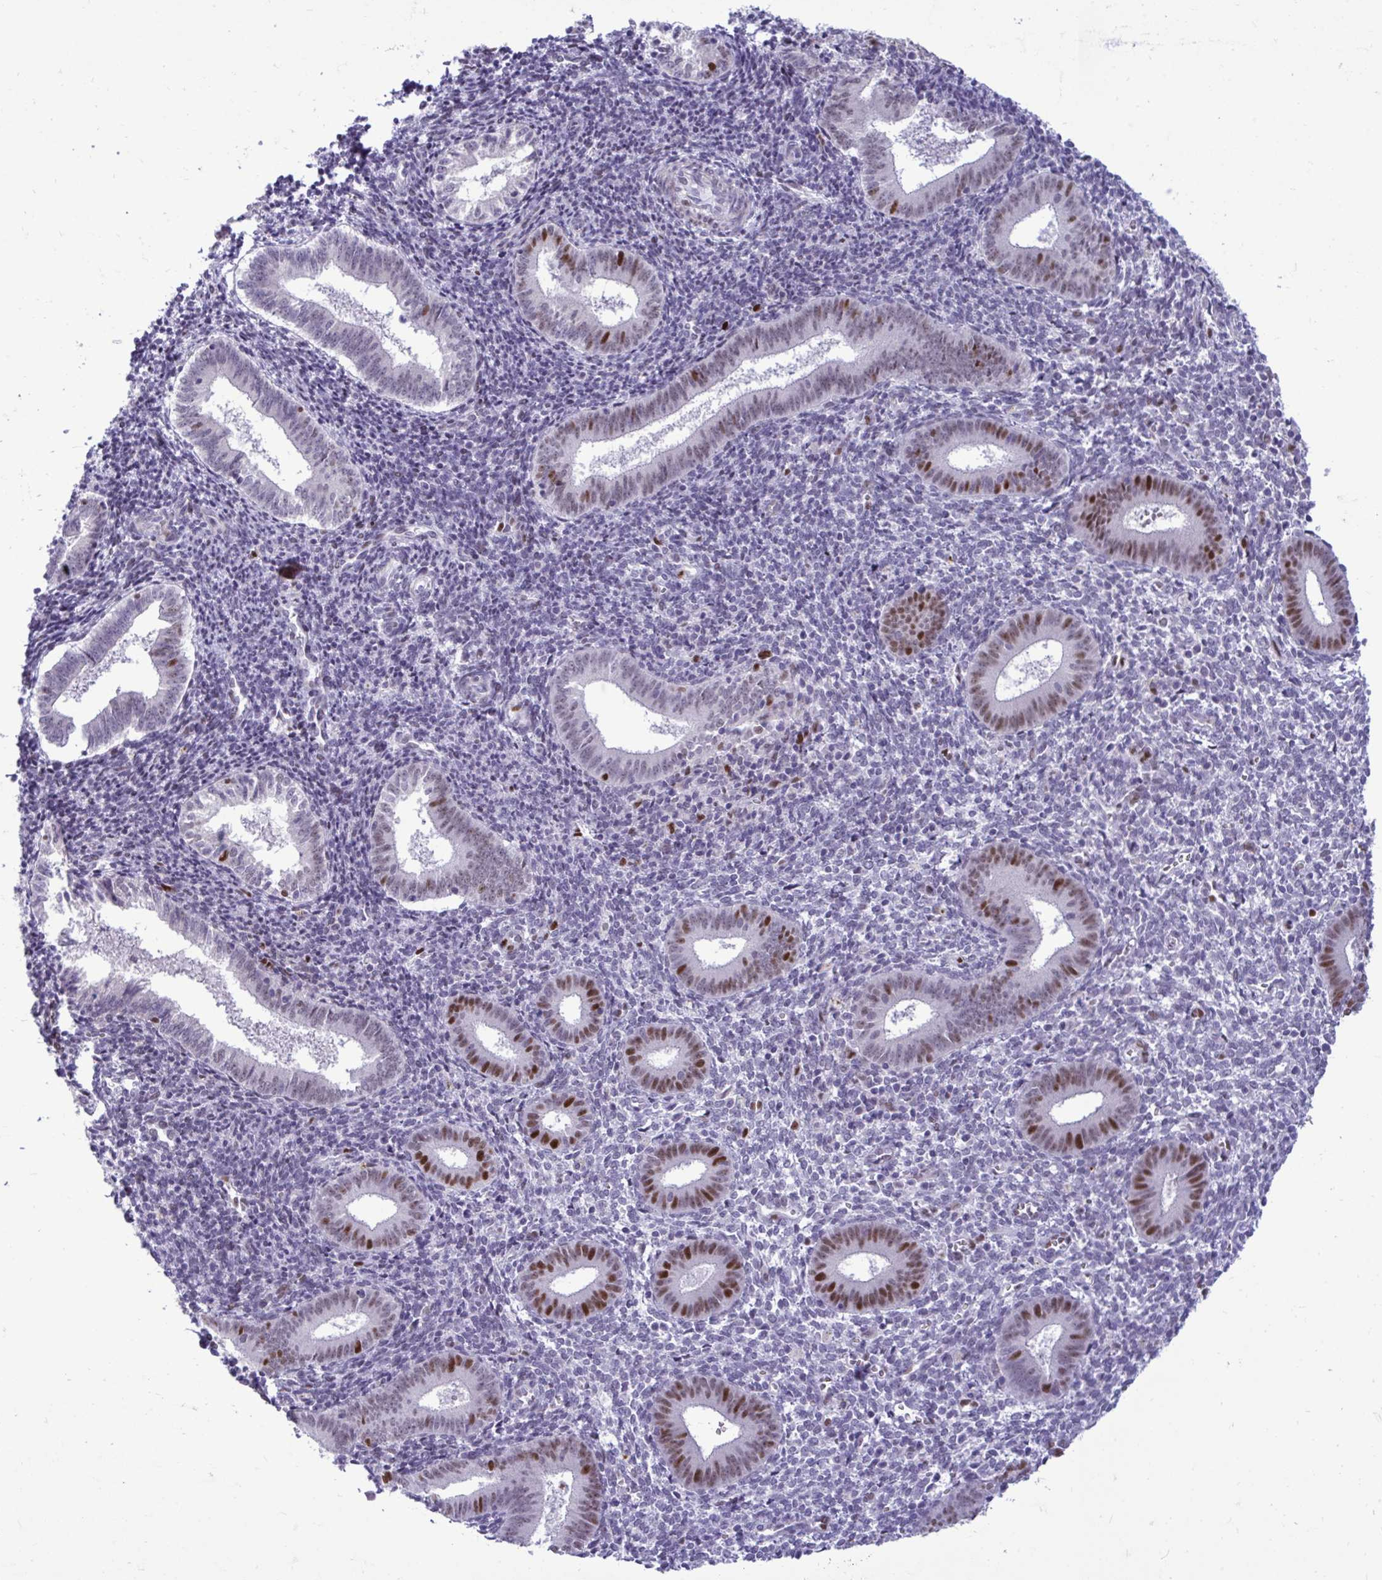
{"staining": {"intensity": "moderate", "quantity": "<25%", "location": "nuclear"}, "tissue": "endometrium", "cell_type": "Cells in endometrial stroma", "image_type": "normal", "snomed": [{"axis": "morphology", "description": "Normal tissue, NOS"}, {"axis": "topography", "description": "Endometrium"}], "caption": "Moderate nuclear protein staining is identified in approximately <25% of cells in endometrial stroma in endometrium. The protein of interest is shown in brown color, while the nuclei are stained blue.", "gene": "C1QL2", "patient": {"sex": "female", "age": 25}}